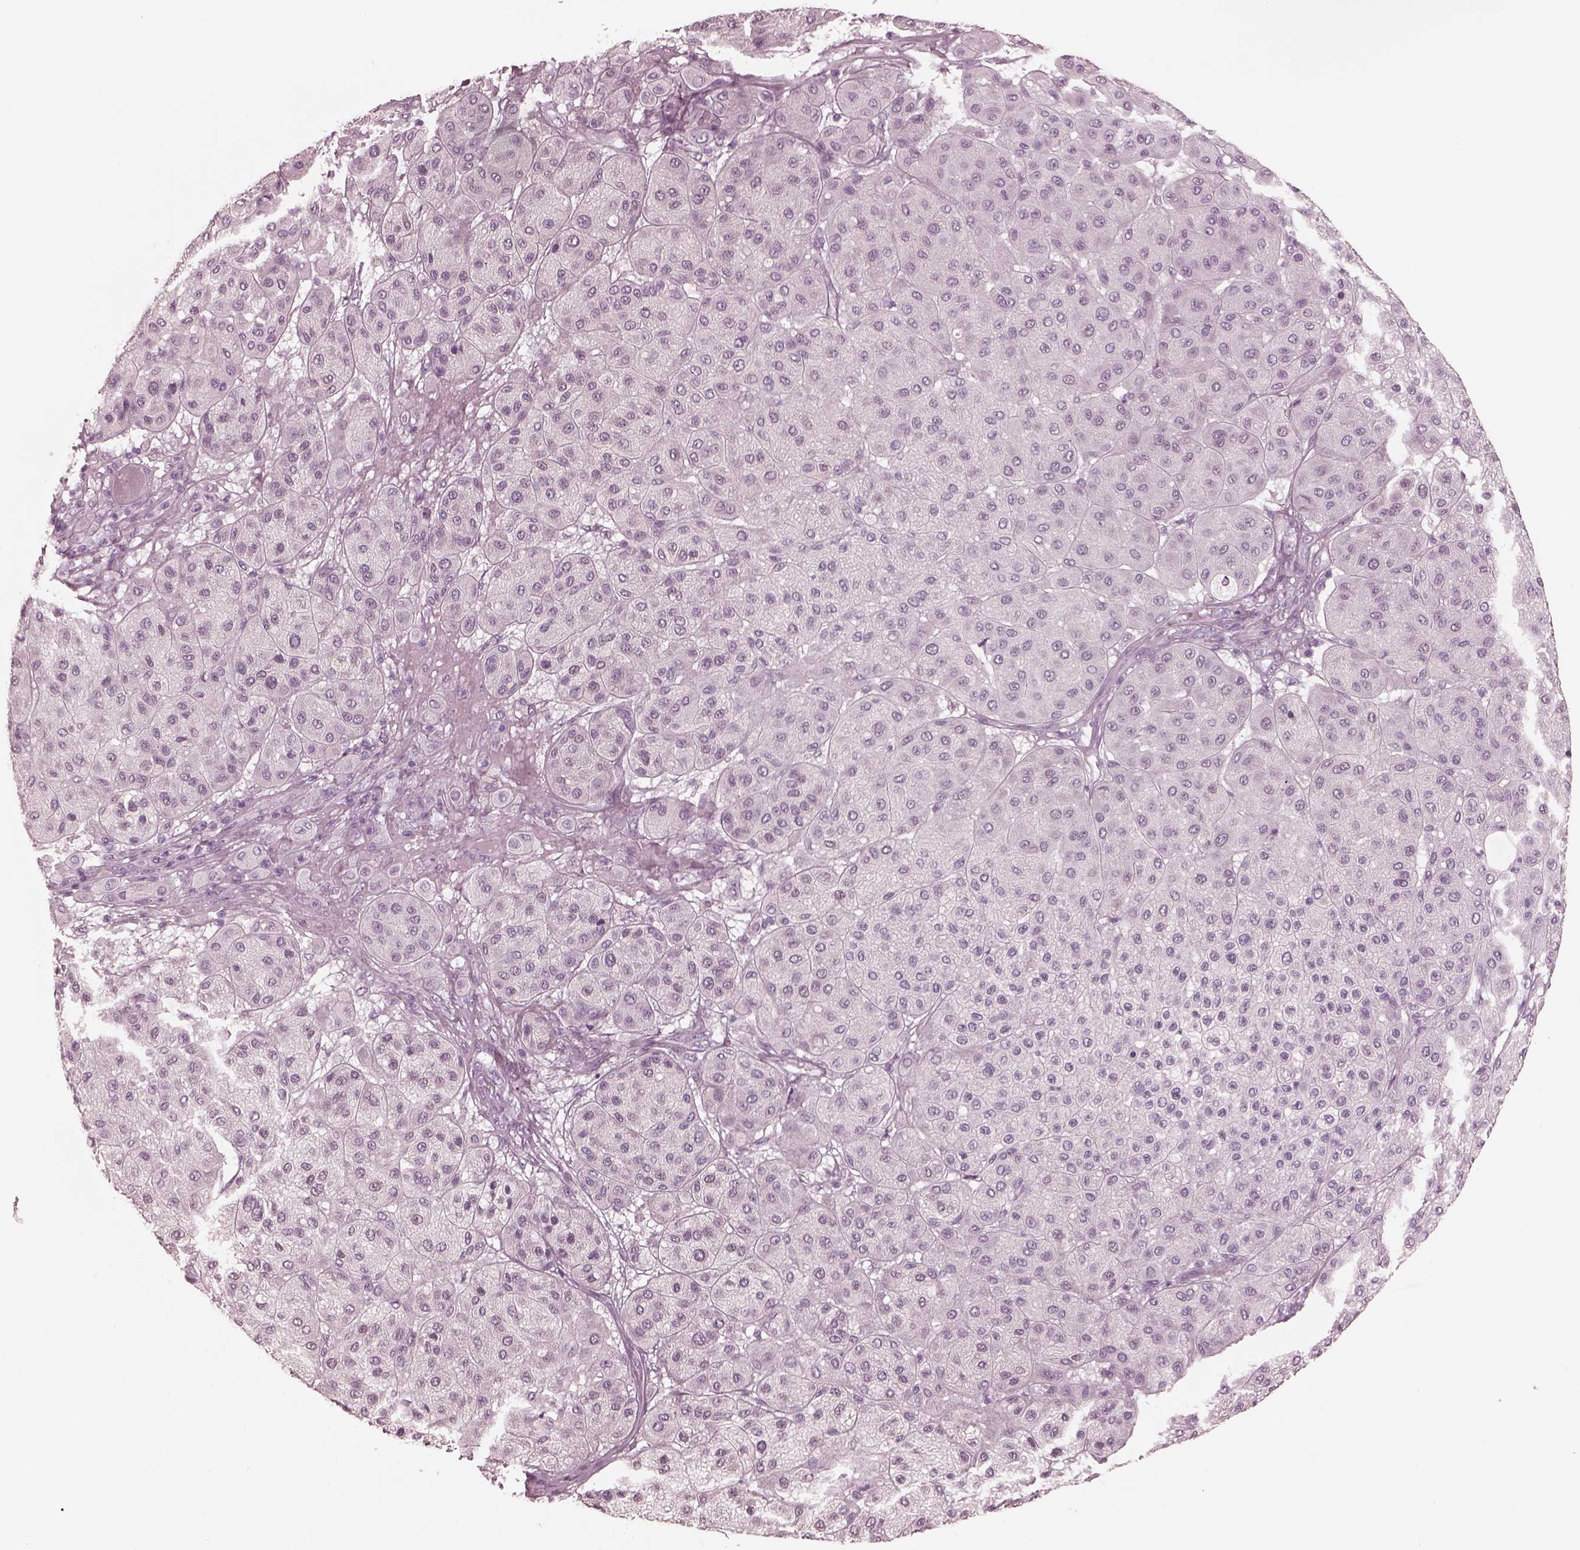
{"staining": {"intensity": "negative", "quantity": "none", "location": "none"}, "tissue": "melanoma", "cell_type": "Tumor cells", "image_type": "cancer", "snomed": [{"axis": "morphology", "description": "Malignant melanoma, Metastatic site"}, {"axis": "topography", "description": "Smooth muscle"}], "caption": "Photomicrograph shows no significant protein positivity in tumor cells of melanoma.", "gene": "GRM6", "patient": {"sex": "male", "age": 41}}